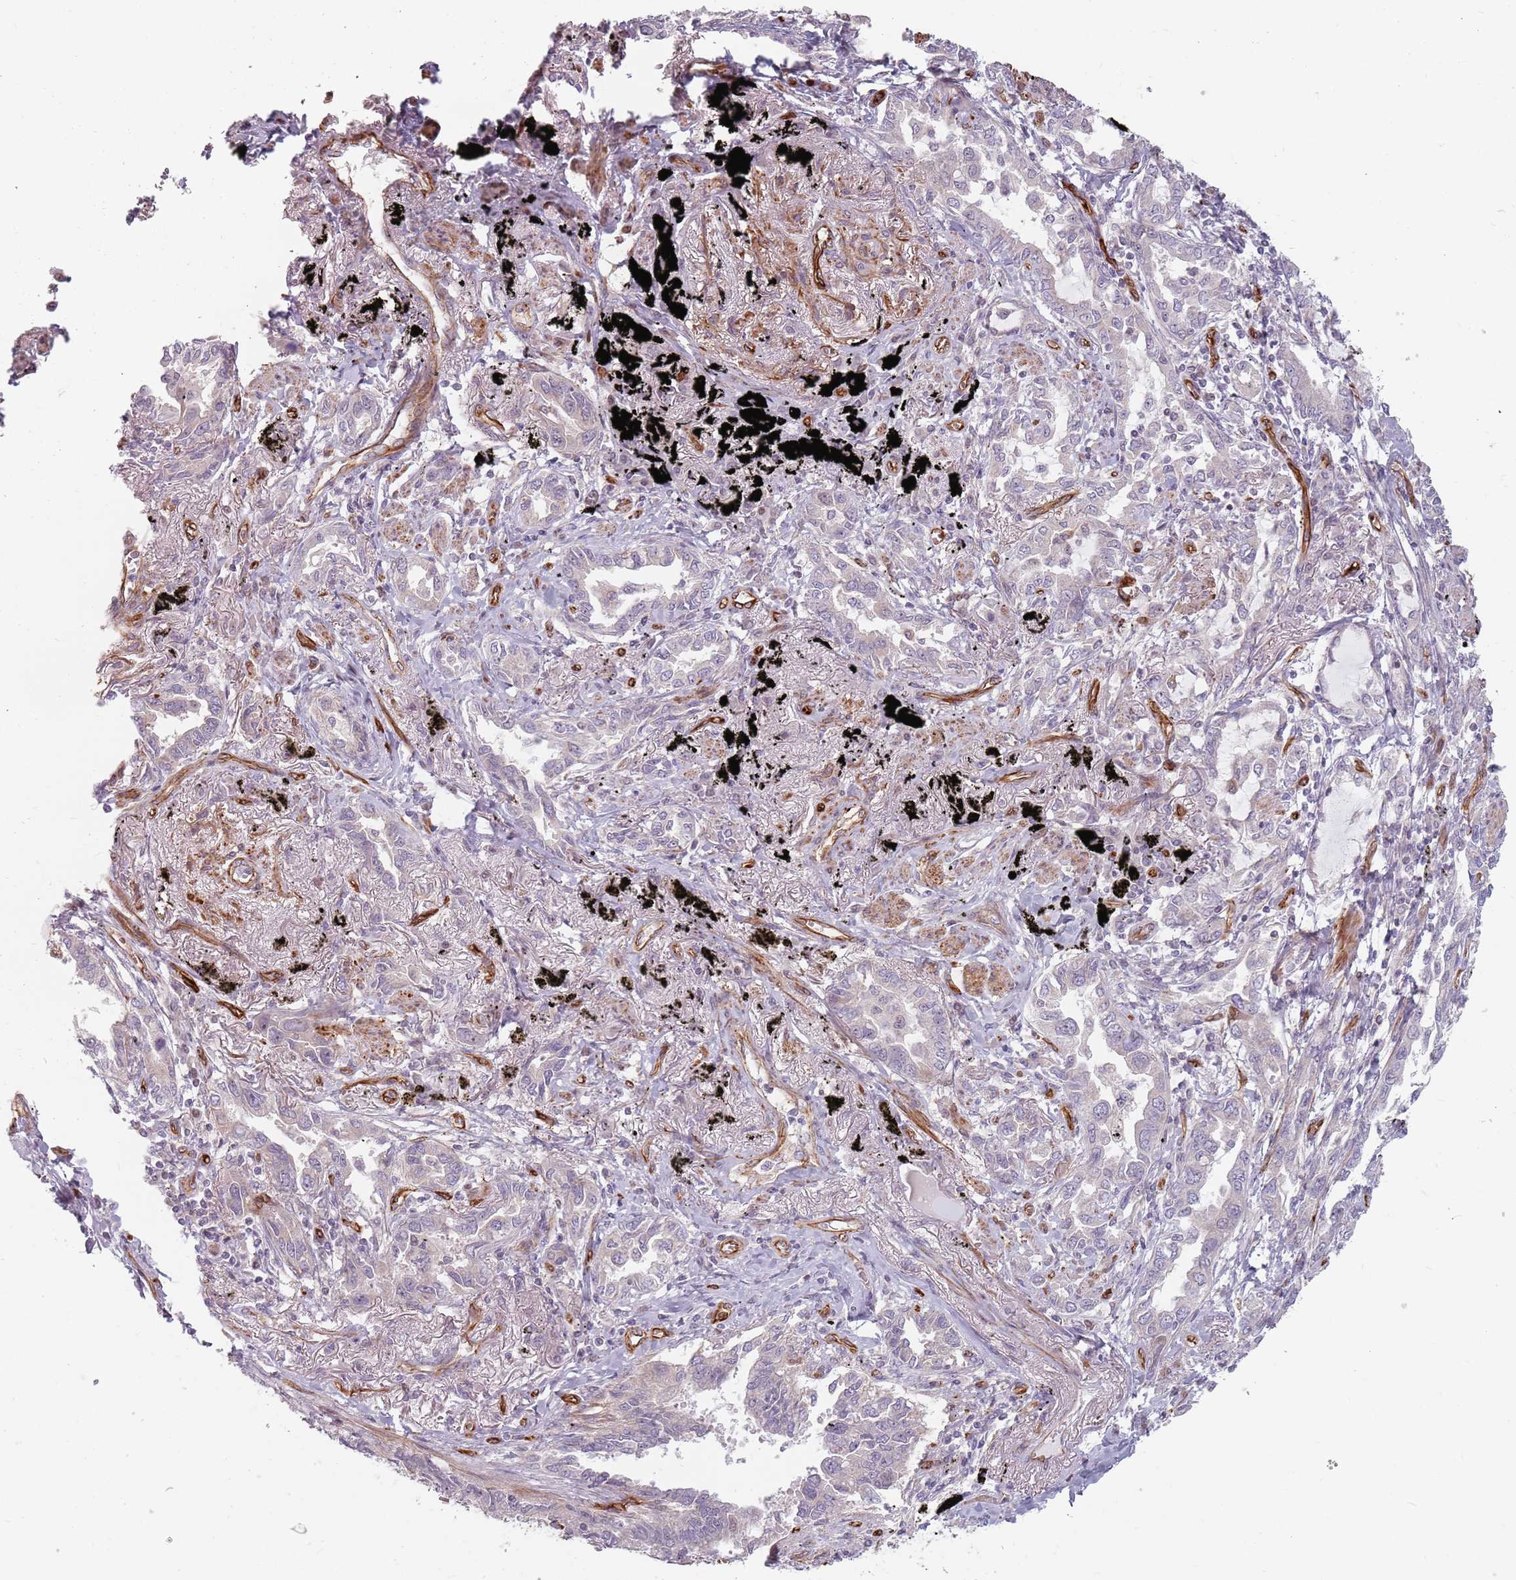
{"staining": {"intensity": "negative", "quantity": "none", "location": "none"}, "tissue": "lung cancer", "cell_type": "Tumor cells", "image_type": "cancer", "snomed": [{"axis": "morphology", "description": "Adenocarcinoma, NOS"}, {"axis": "topography", "description": "Lung"}], "caption": "High magnification brightfield microscopy of adenocarcinoma (lung) stained with DAB (3,3'-diaminobenzidine) (brown) and counterstained with hematoxylin (blue): tumor cells show no significant positivity.", "gene": "GAS2L3", "patient": {"sex": "male", "age": 67}}